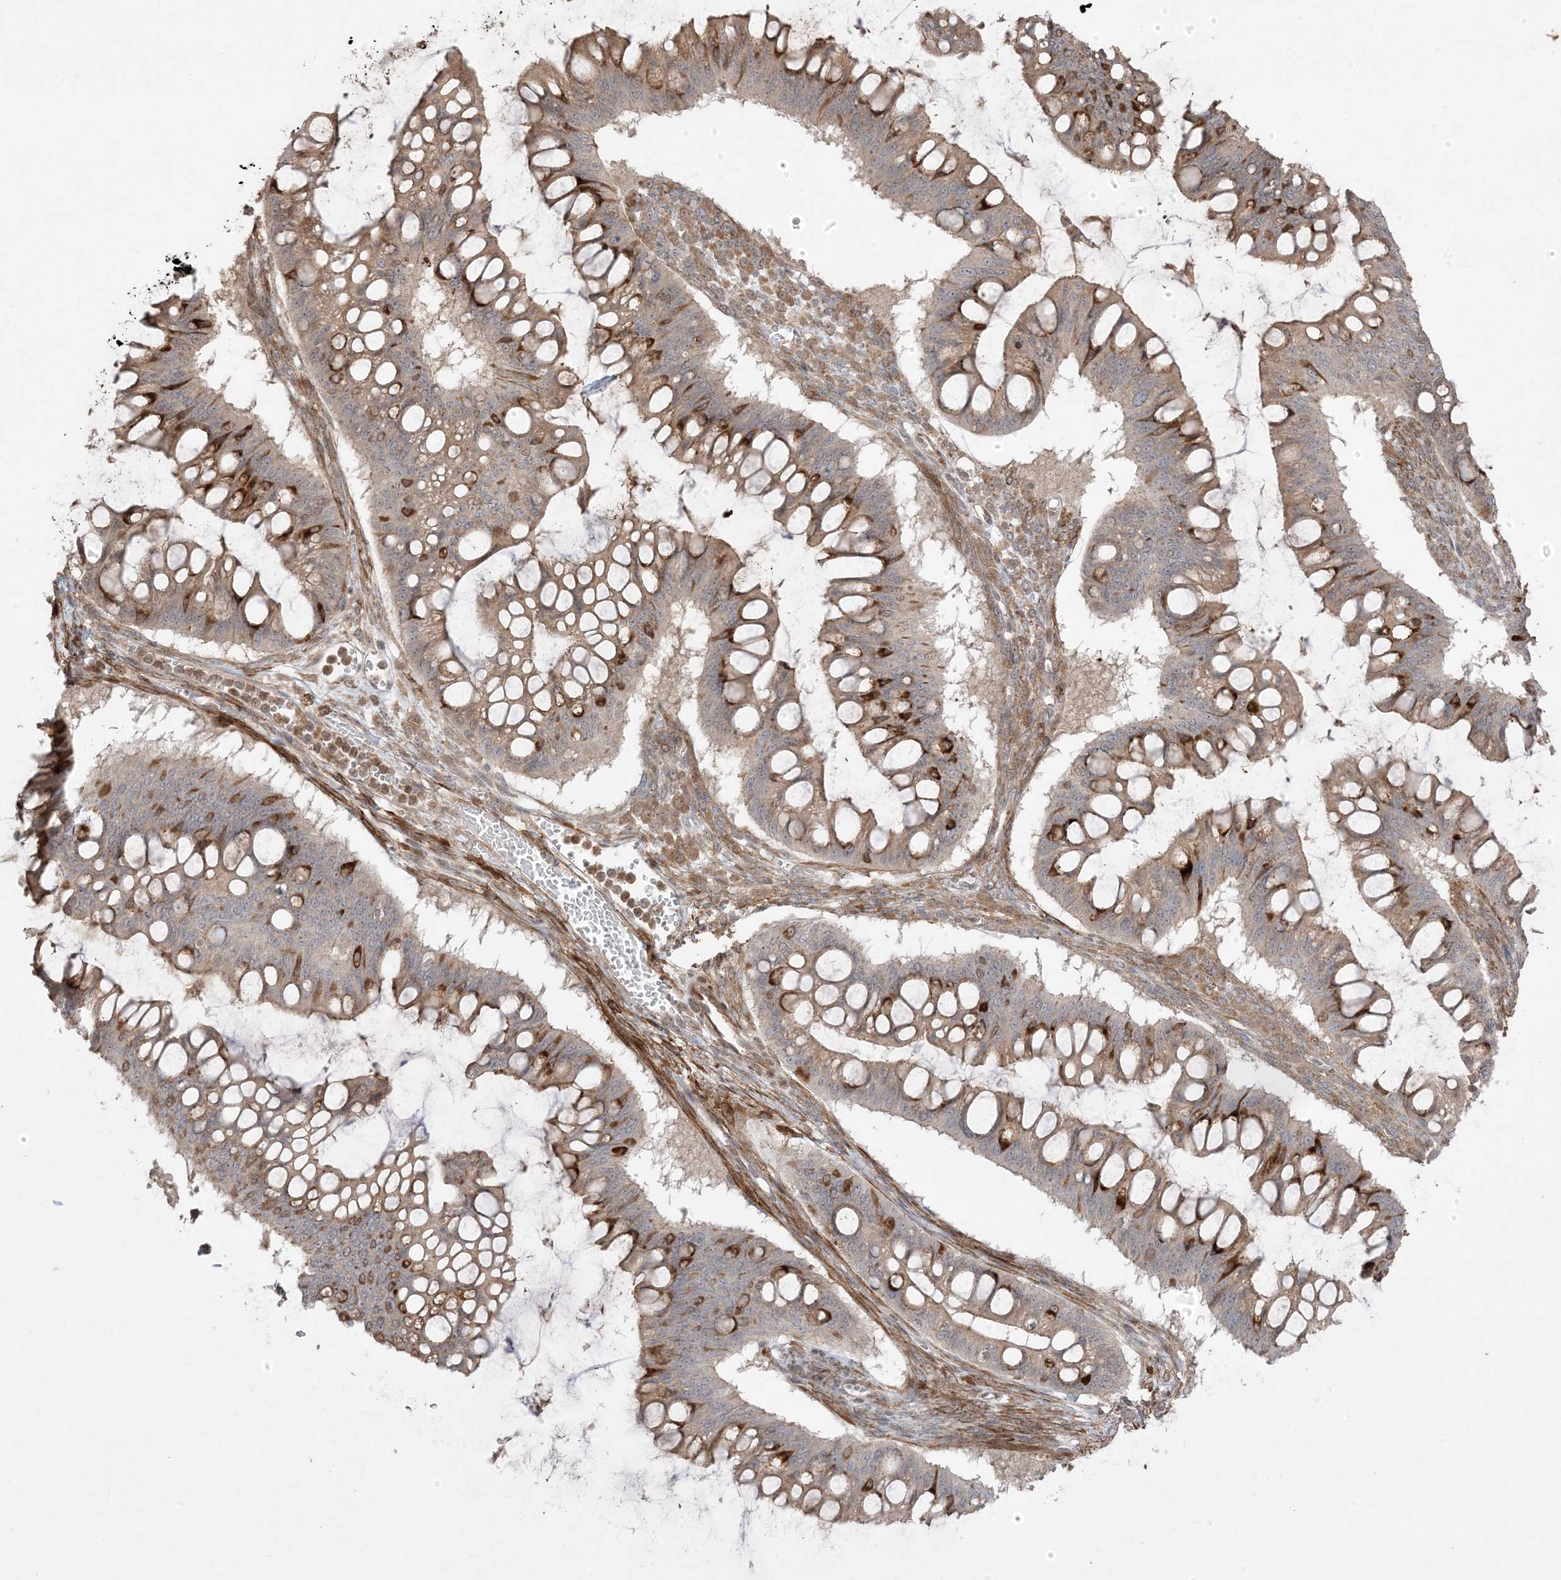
{"staining": {"intensity": "moderate", "quantity": "25%-75%", "location": "cytoplasmic/membranous"}, "tissue": "ovarian cancer", "cell_type": "Tumor cells", "image_type": "cancer", "snomed": [{"axis": "morphology", "description": "Cystadenocarcinoma, mucinous, NOS"}, {"axis": "topography", "description": "Ovary"}], "caption": "Immunohistochemistry (DAB) staining of human ovarian mucinous cystadenocarcinoma reveals moderate cytoplasmic/membranous protein staining in about 25%-75% of tumor cells.", "gene": "ZBTB41", "patient": {"sex": "female", "age": 73}}